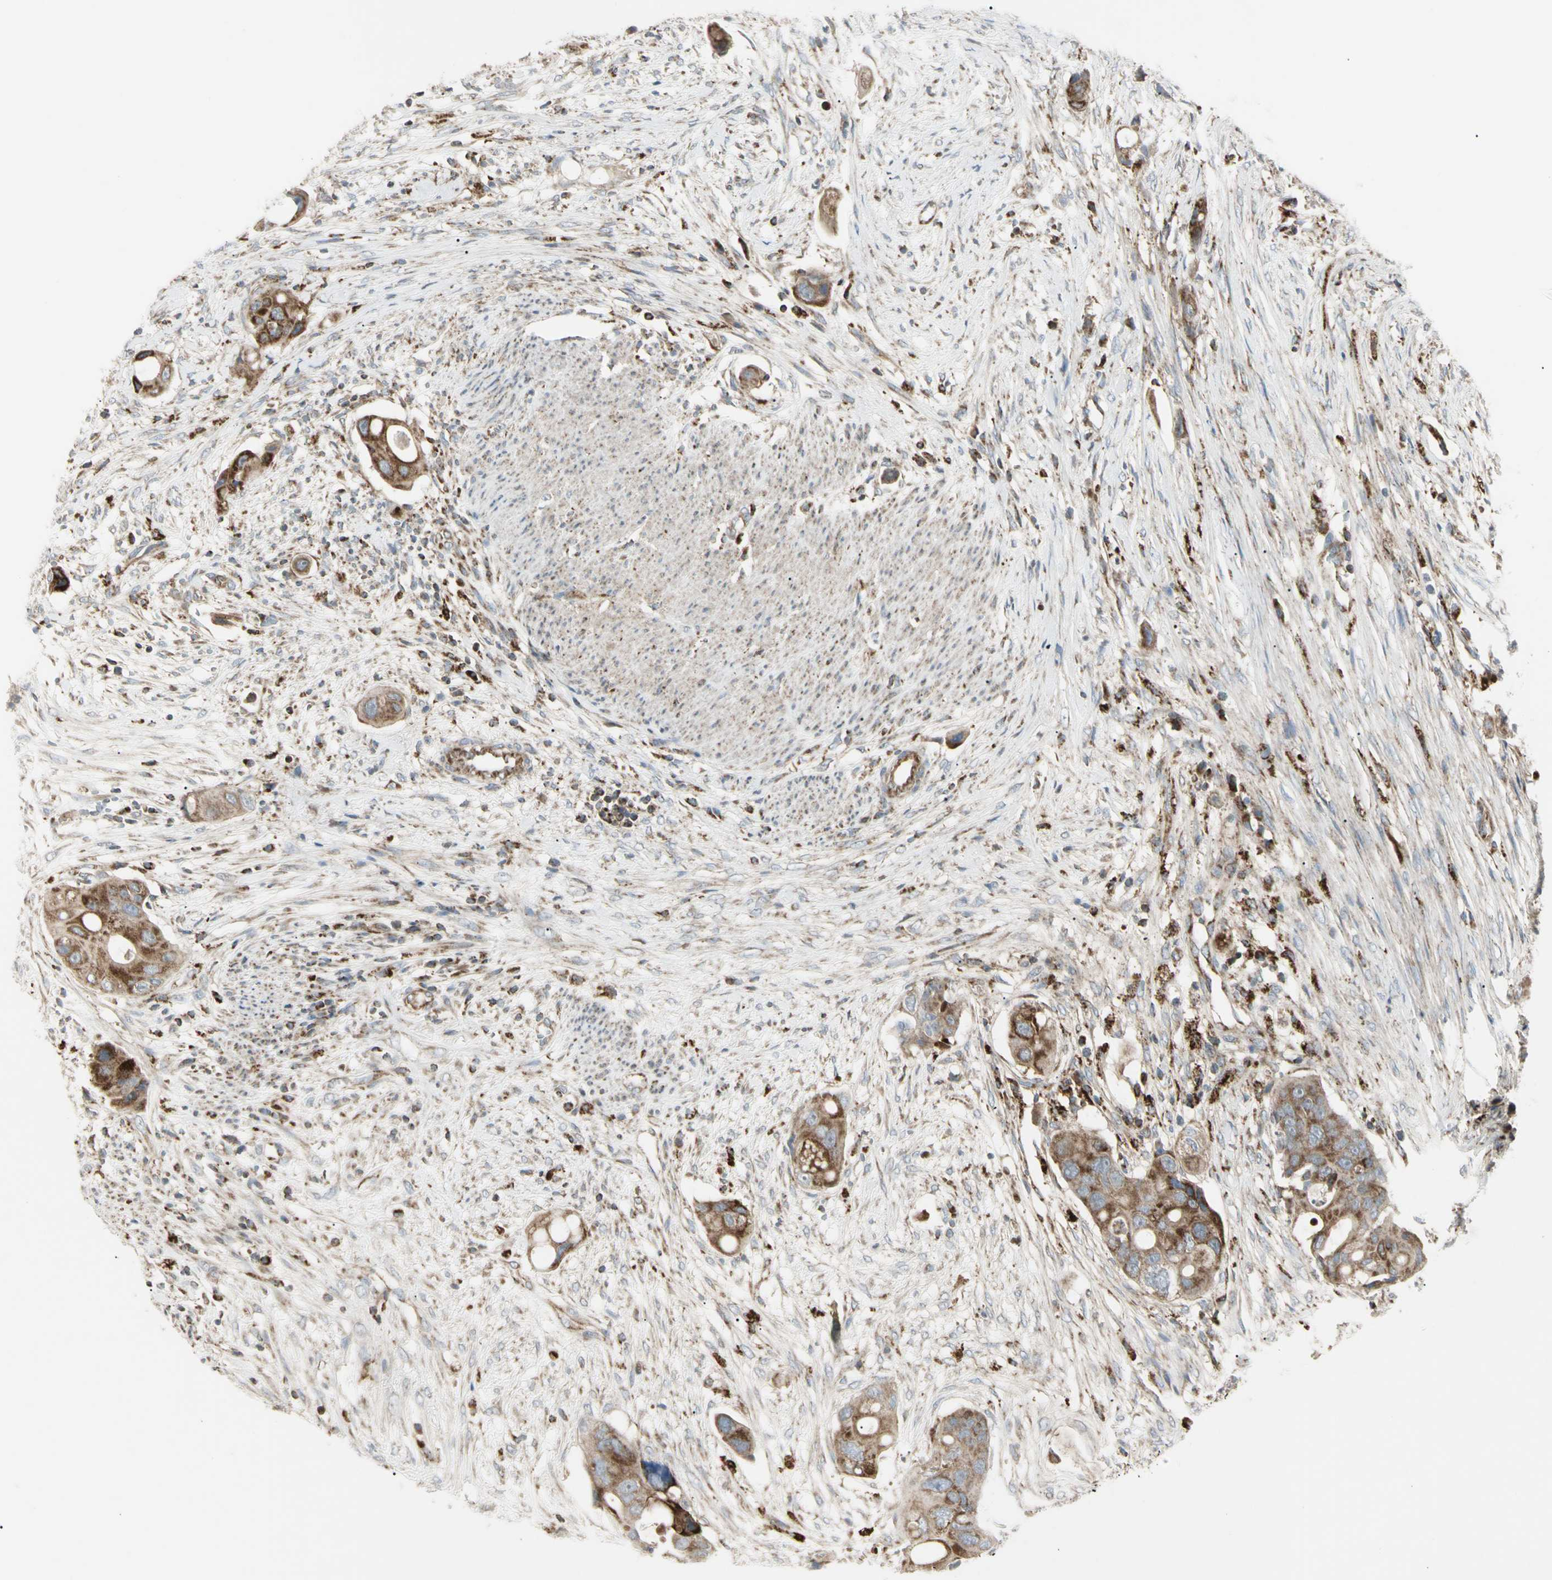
{"staining": {"intensity": "strong", "quantity": ">75%", "location": "cytoplasmic/membranous"}, "tissue": "colorectal cancer", "cell_type": "Tumor cells", "image_type": "cancer", "snomed": [{"axis": "morphology", "description": "Adenocarcinoma, NOS"}, {"axis": "topography", "description": "Colon"}], "caption": "A high amount of strong cytoplasmic/membranous staining is present in about >75% of tumor cells in colorectal cancer tissue.", "gene": "CYB5R1", "patient": {"sex": "female", "age": 57}}